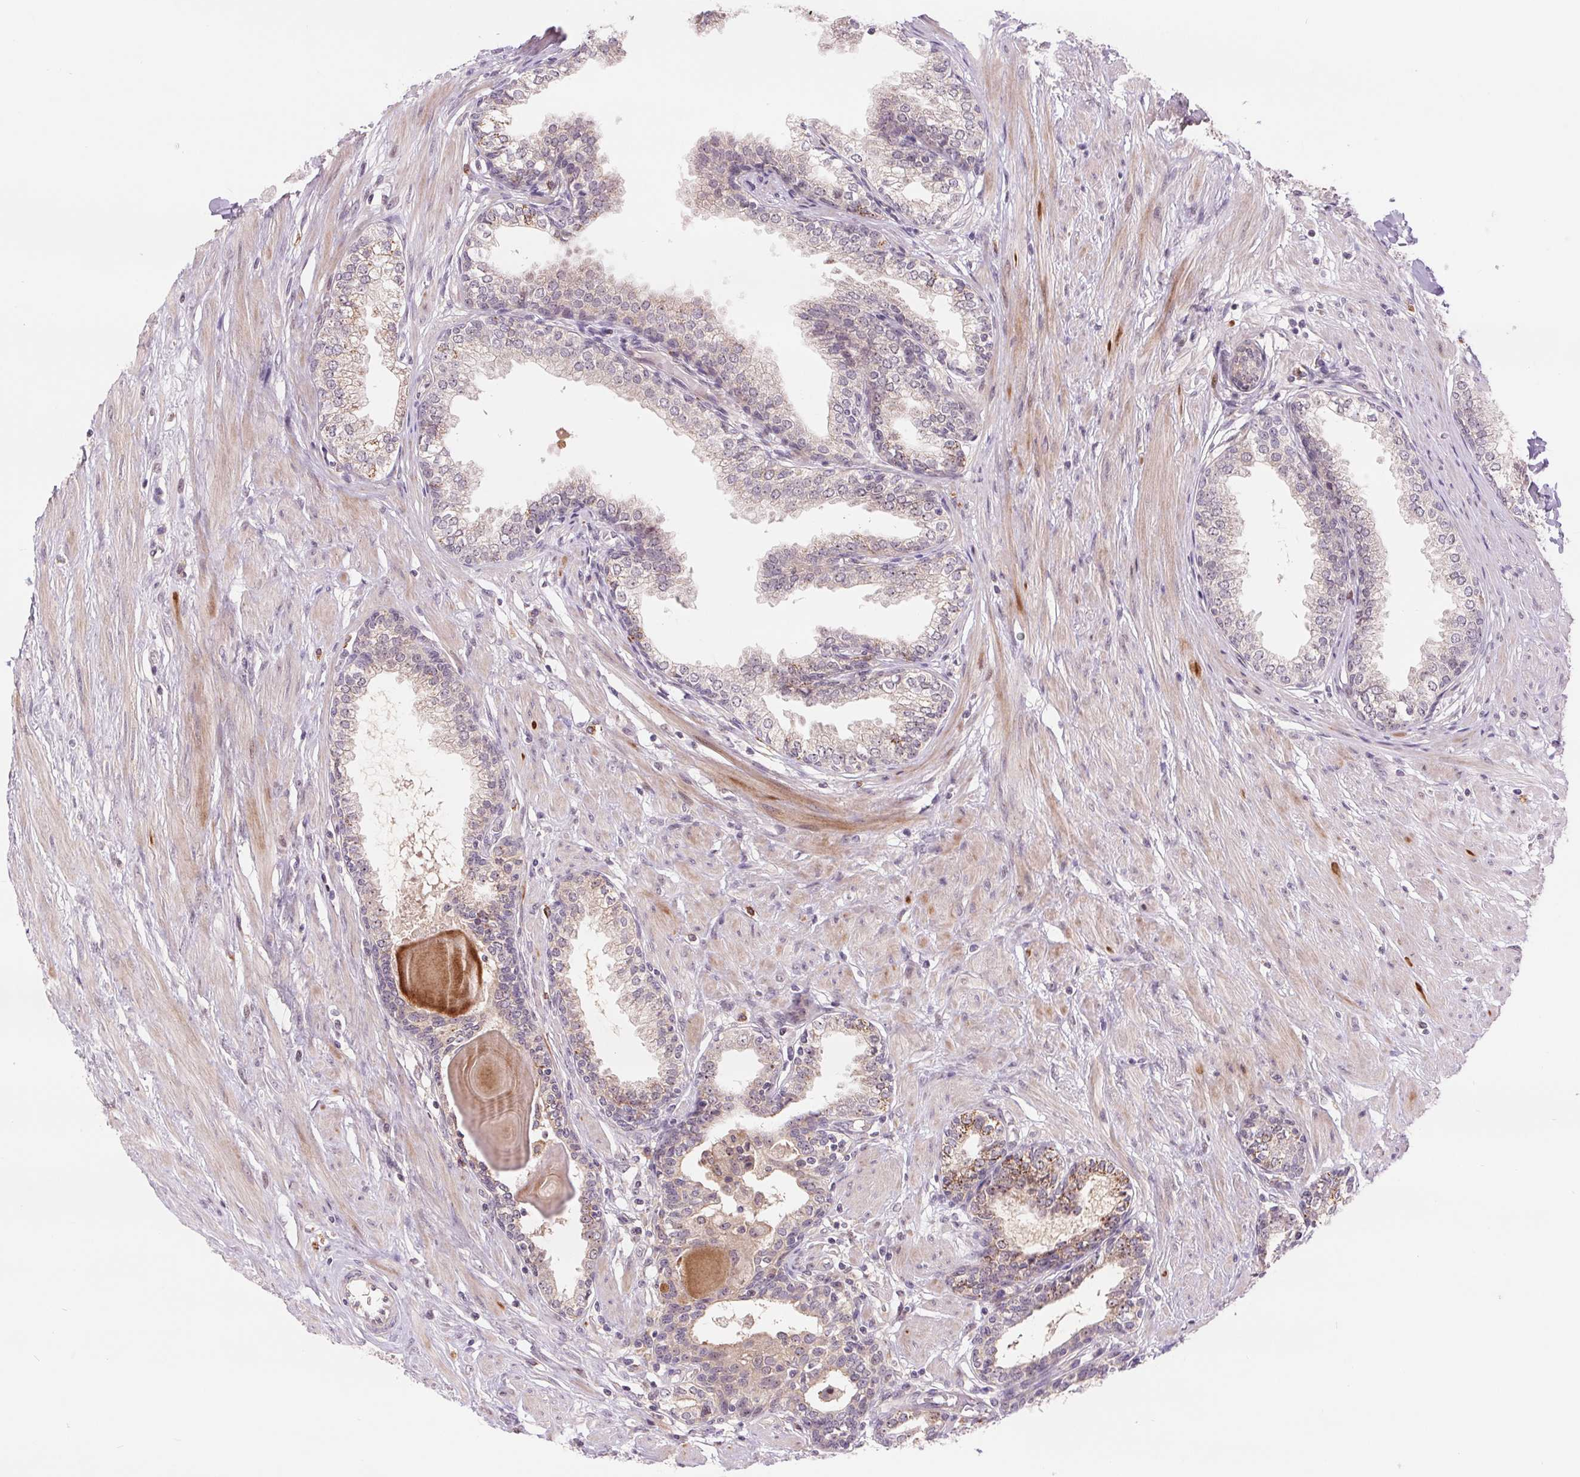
{"staining": {"intensity": "moderate", "quantity": "<25%", "location": "cytoplasmic/membranous"}, "tissue": "prostate", "cell_type": "Glandular cells", "image_type": "normal", "snomed": [{"axis": "morphology", "description": "Normal tissue, NOS"}, {"axis": "topography", "description": "Prostate"}], "caption": "Glandular cells display low levels of moderate cytoplasmic/membranous staining in about <25% of cells in unremarkable prostate. (DAB IHC, brown staining for protein, blue staining for nuclei).", "gene": "RANBP3L", "patient": {"sex": "male", "age": 55}}